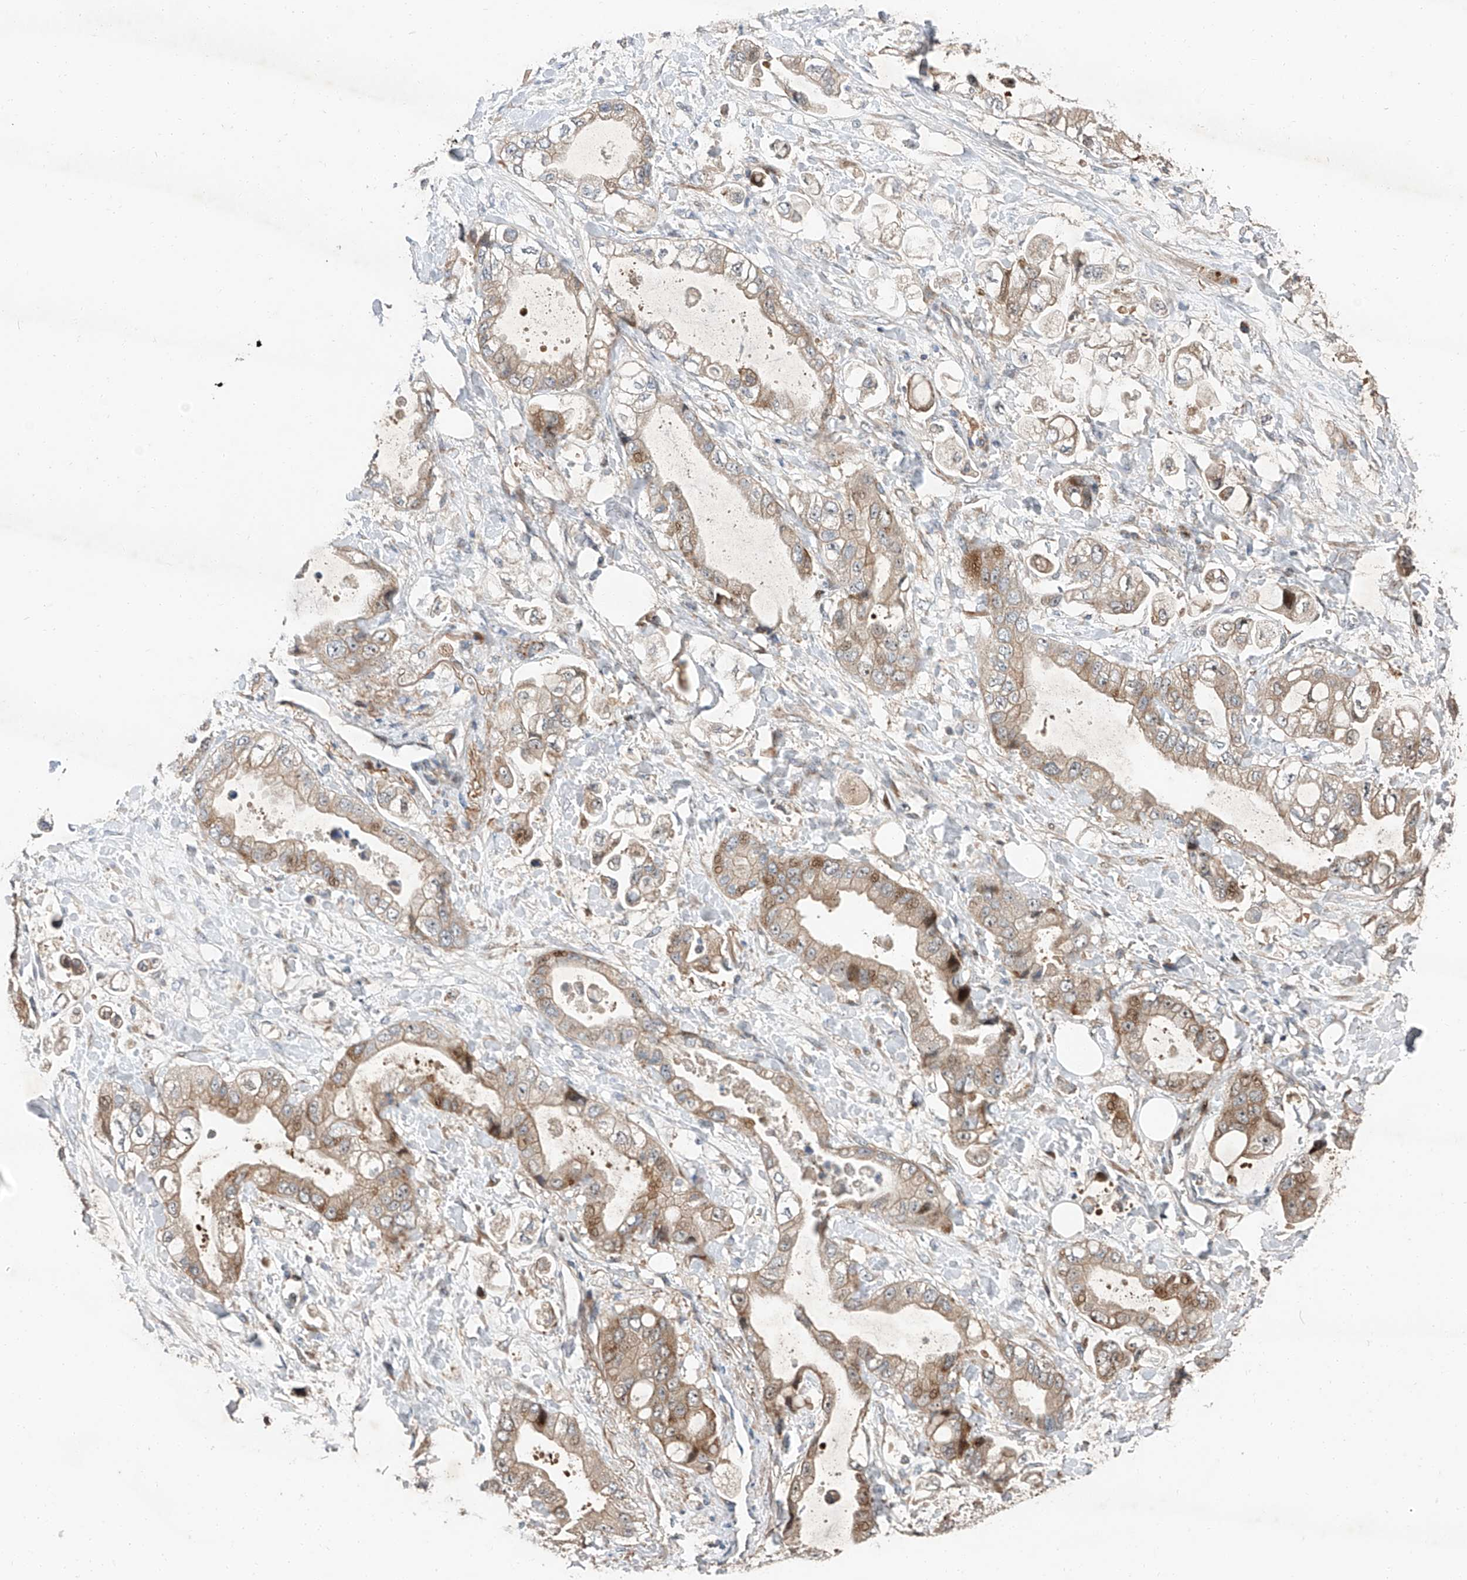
{"staining": {"intensity": "moderate", "quantity": ">75%", "location": "cytoplasmic/membranous"}, "tissue": "stomach cancer", "cell_type": "Tumor cells", "image_type": "cancer", "snomed": [{"axis": "morphology", "description": "Adenocarcinoma, NOS"}, {"axis": "topography", "description": "Stomach"}], "caption": "An image showing moderate cytoplasmic/membranous positivity in about >75% of tumor cells in adenocarcinoma (stomach), as visualized by brown immunohistochemical staining.", "gene": "USF3", "patient": {"sex": "male", "age": 62}}